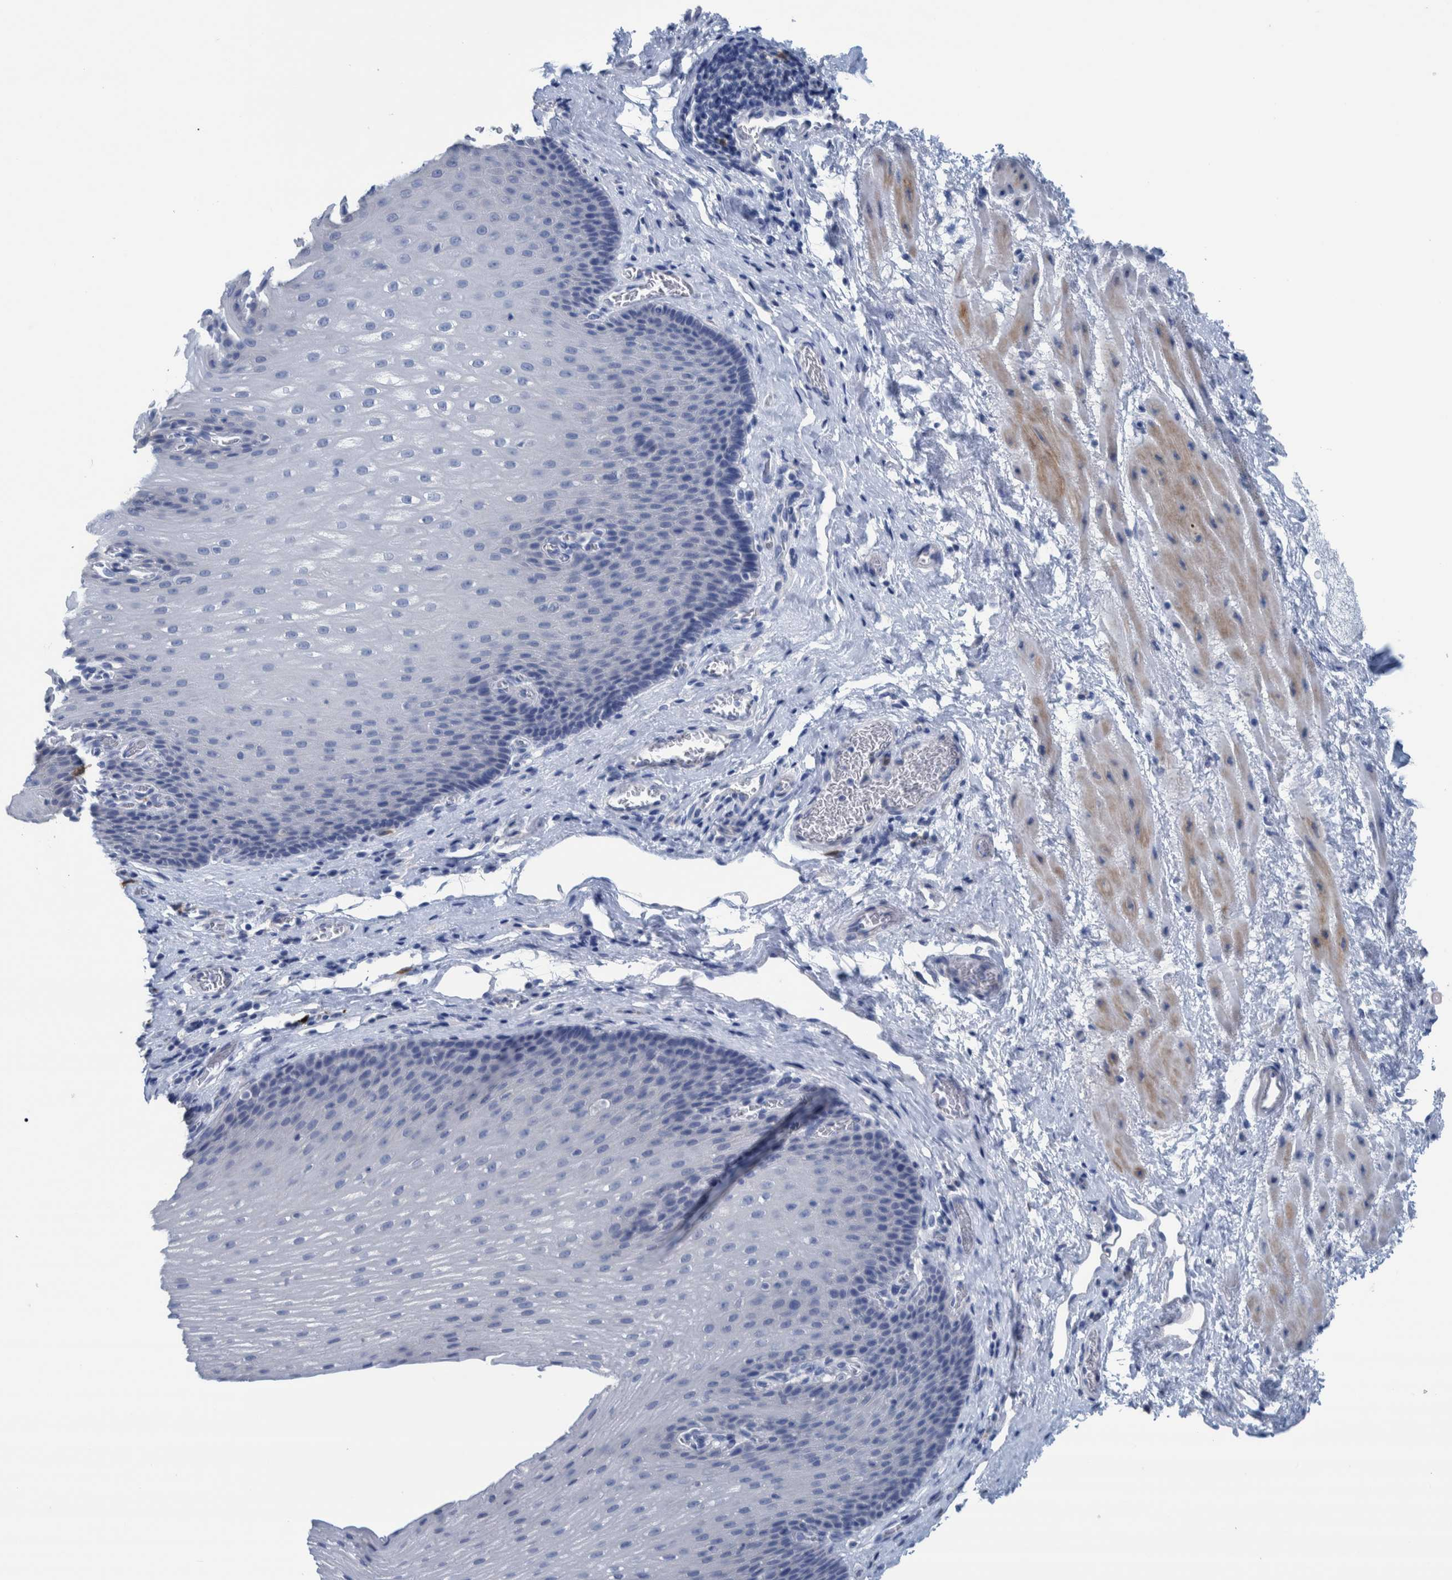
{"staining": {"intensity": "negative", "quantity": "none", "location": "none"}, "tissue": "esophagus", "cell_type": "Squamous epithelial cells", "image_type": "normal", "snomed": [{"axis": "morphology", "description": "Normal tissue, NOS"}, {"axis": "topography", "description": "Esophagus"}], "caption": "Squamous epithelial cells show no significant expression in normal esophagus. The staining was performed using DAB (3,3'-diaminobenzidine) to visualize the protein expression in brown, while the nuclei were stained in blue with hematoxylin (Magnification: 20x).", "gene": "IDO1", "patient": {"sex": "male", "age": 48}}